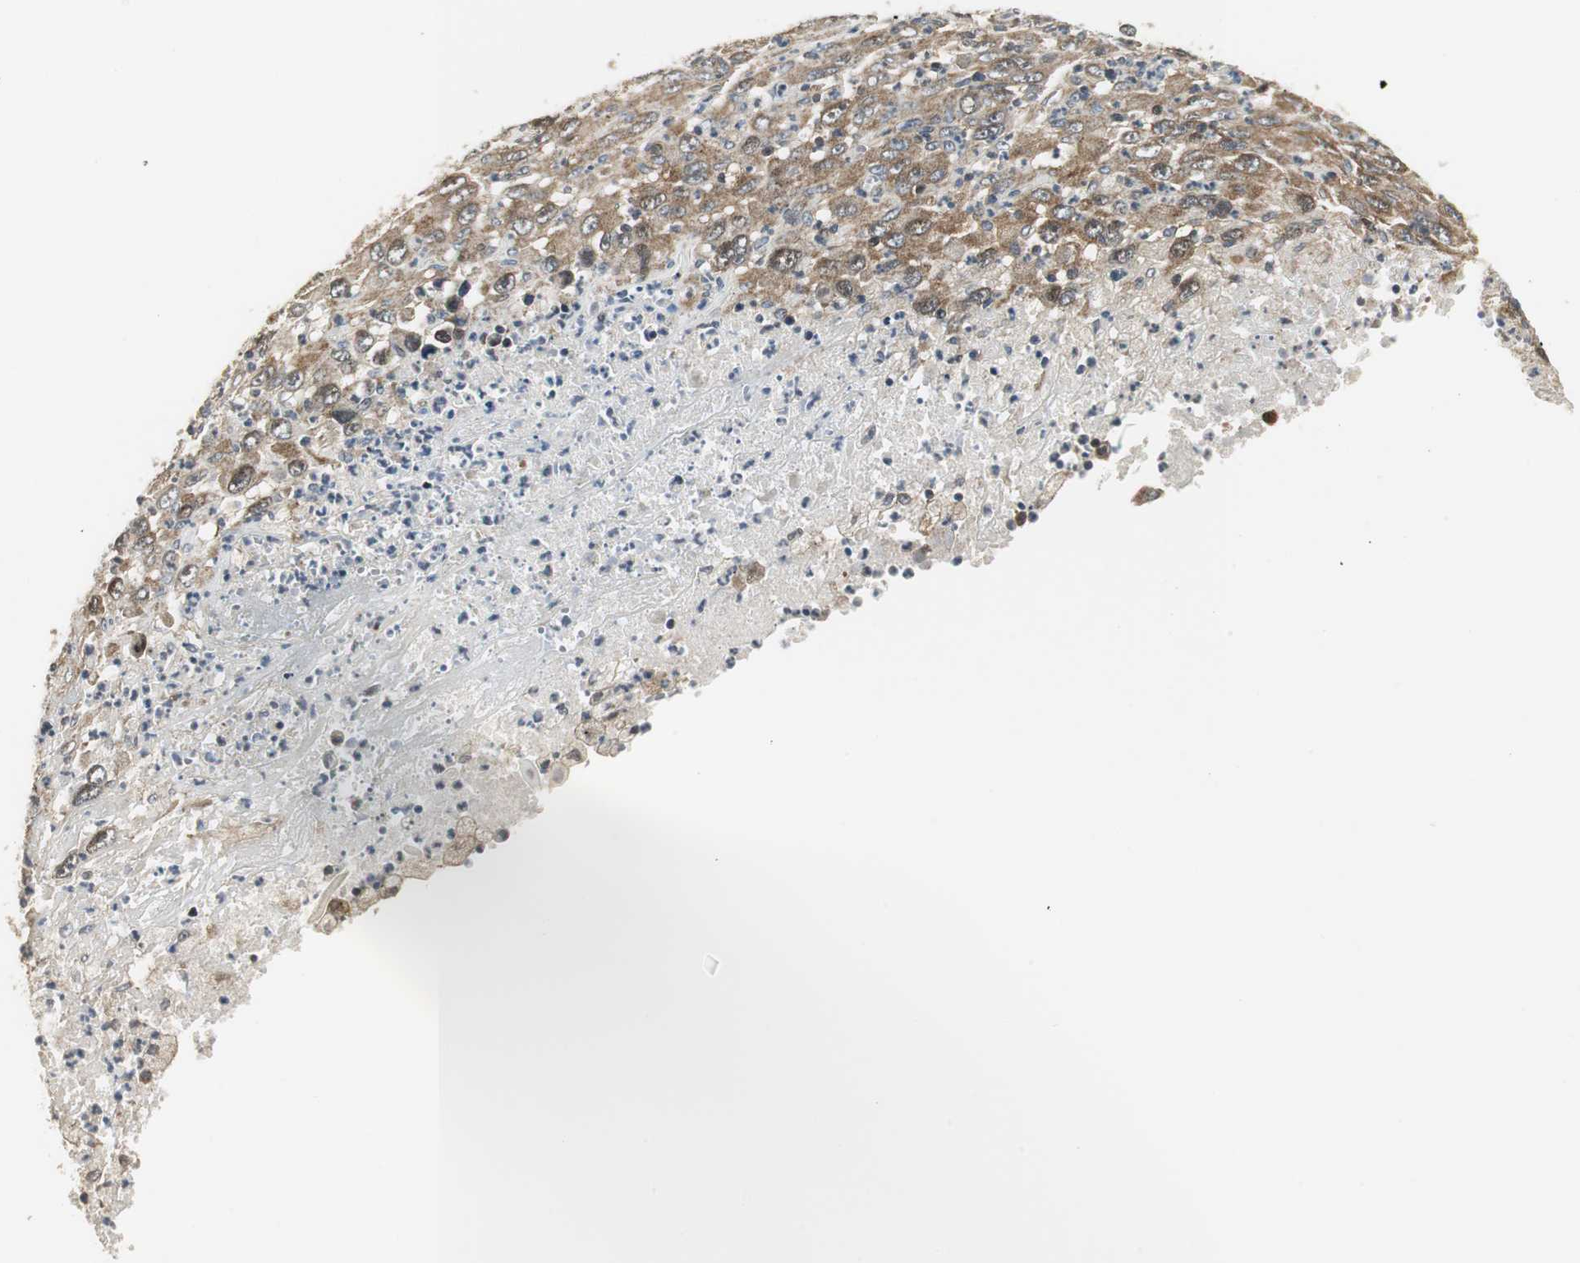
{"staining": {"intensity": "moderate", "quantity": ">75%", "location": "cytoplasmic/membranous"}, "tissue": "melanoma", "cell_type": "Tumor cells", "image_type": "cancer", "snomed": [{"axis": "morphology", "description": "Malignant melanoma, Metastatic site"}, {"axis": "topography", "description": "Skin"}], "caption": "Melanoma stained with a protein marker reveals moderate staining in tumor cells.", "gene": "CCT5", "patient": {"sex": "female", "age": 56}}